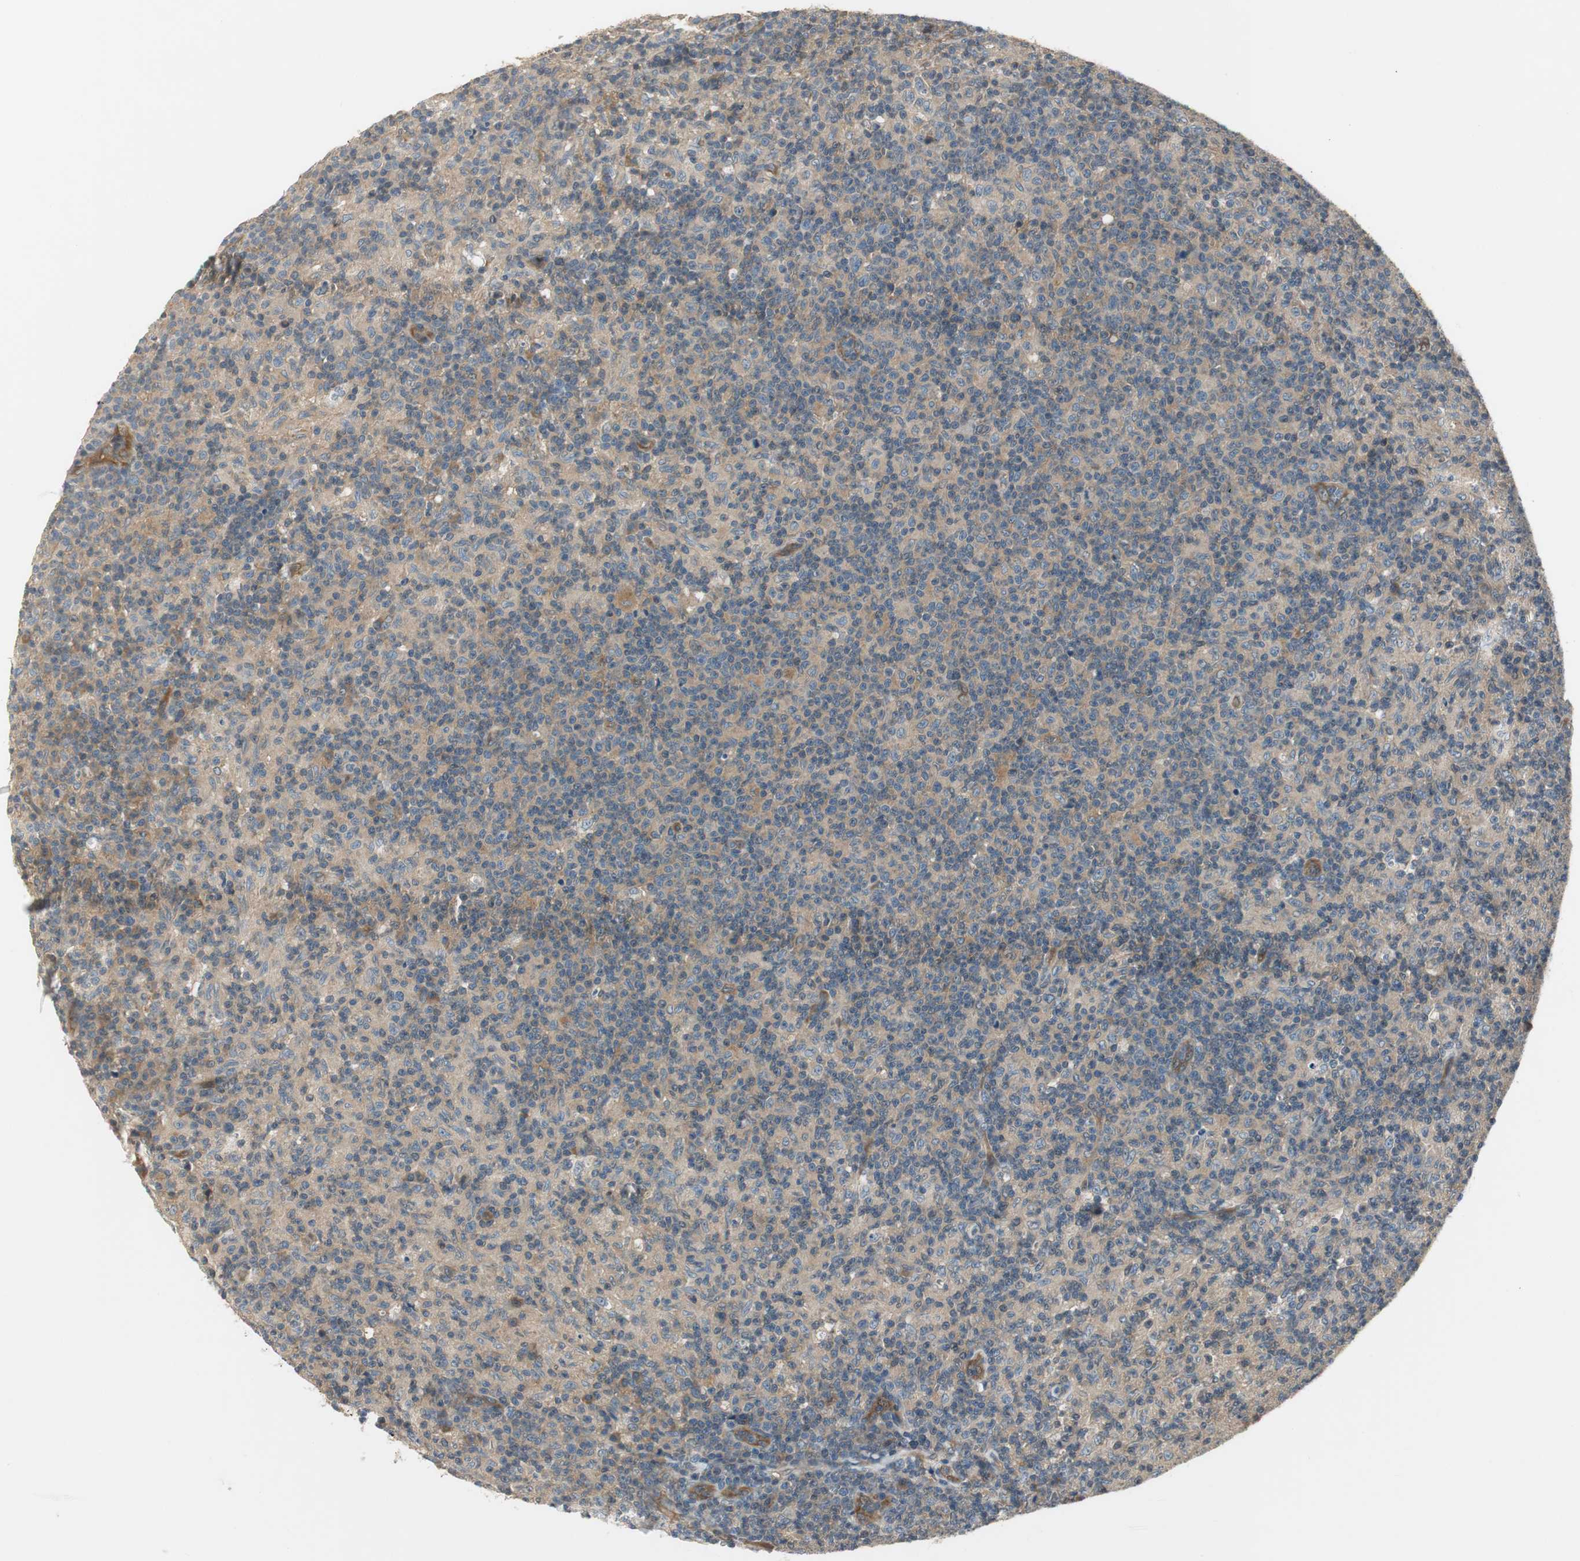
{"staining": {"intensity": "moderate", "quantity": ">75%", "location": "cytoplasmic/membranous"}, "tissue": "lymph node", "cell_type": "Germinal center cells", "image_type": "normal", "snomed": [{"axis": "morphology", "description": "Normal tissue, NOS"}, {"axis": "morphology", "description": "Inflammation, NOS"}, {"axis": "topography", "description": "Lymph node"}], "caption": "Protein staining exhibits moderate cytoplasmic/membranous staining in about >75% of germinal center cells in benign lymph node. (DAB (3,3'-diaminobenzidine) IHC with brightfield microscopy, high magnification).", "gene": "PRKAA1", "patient": {"sex": "male", "age": 55}}